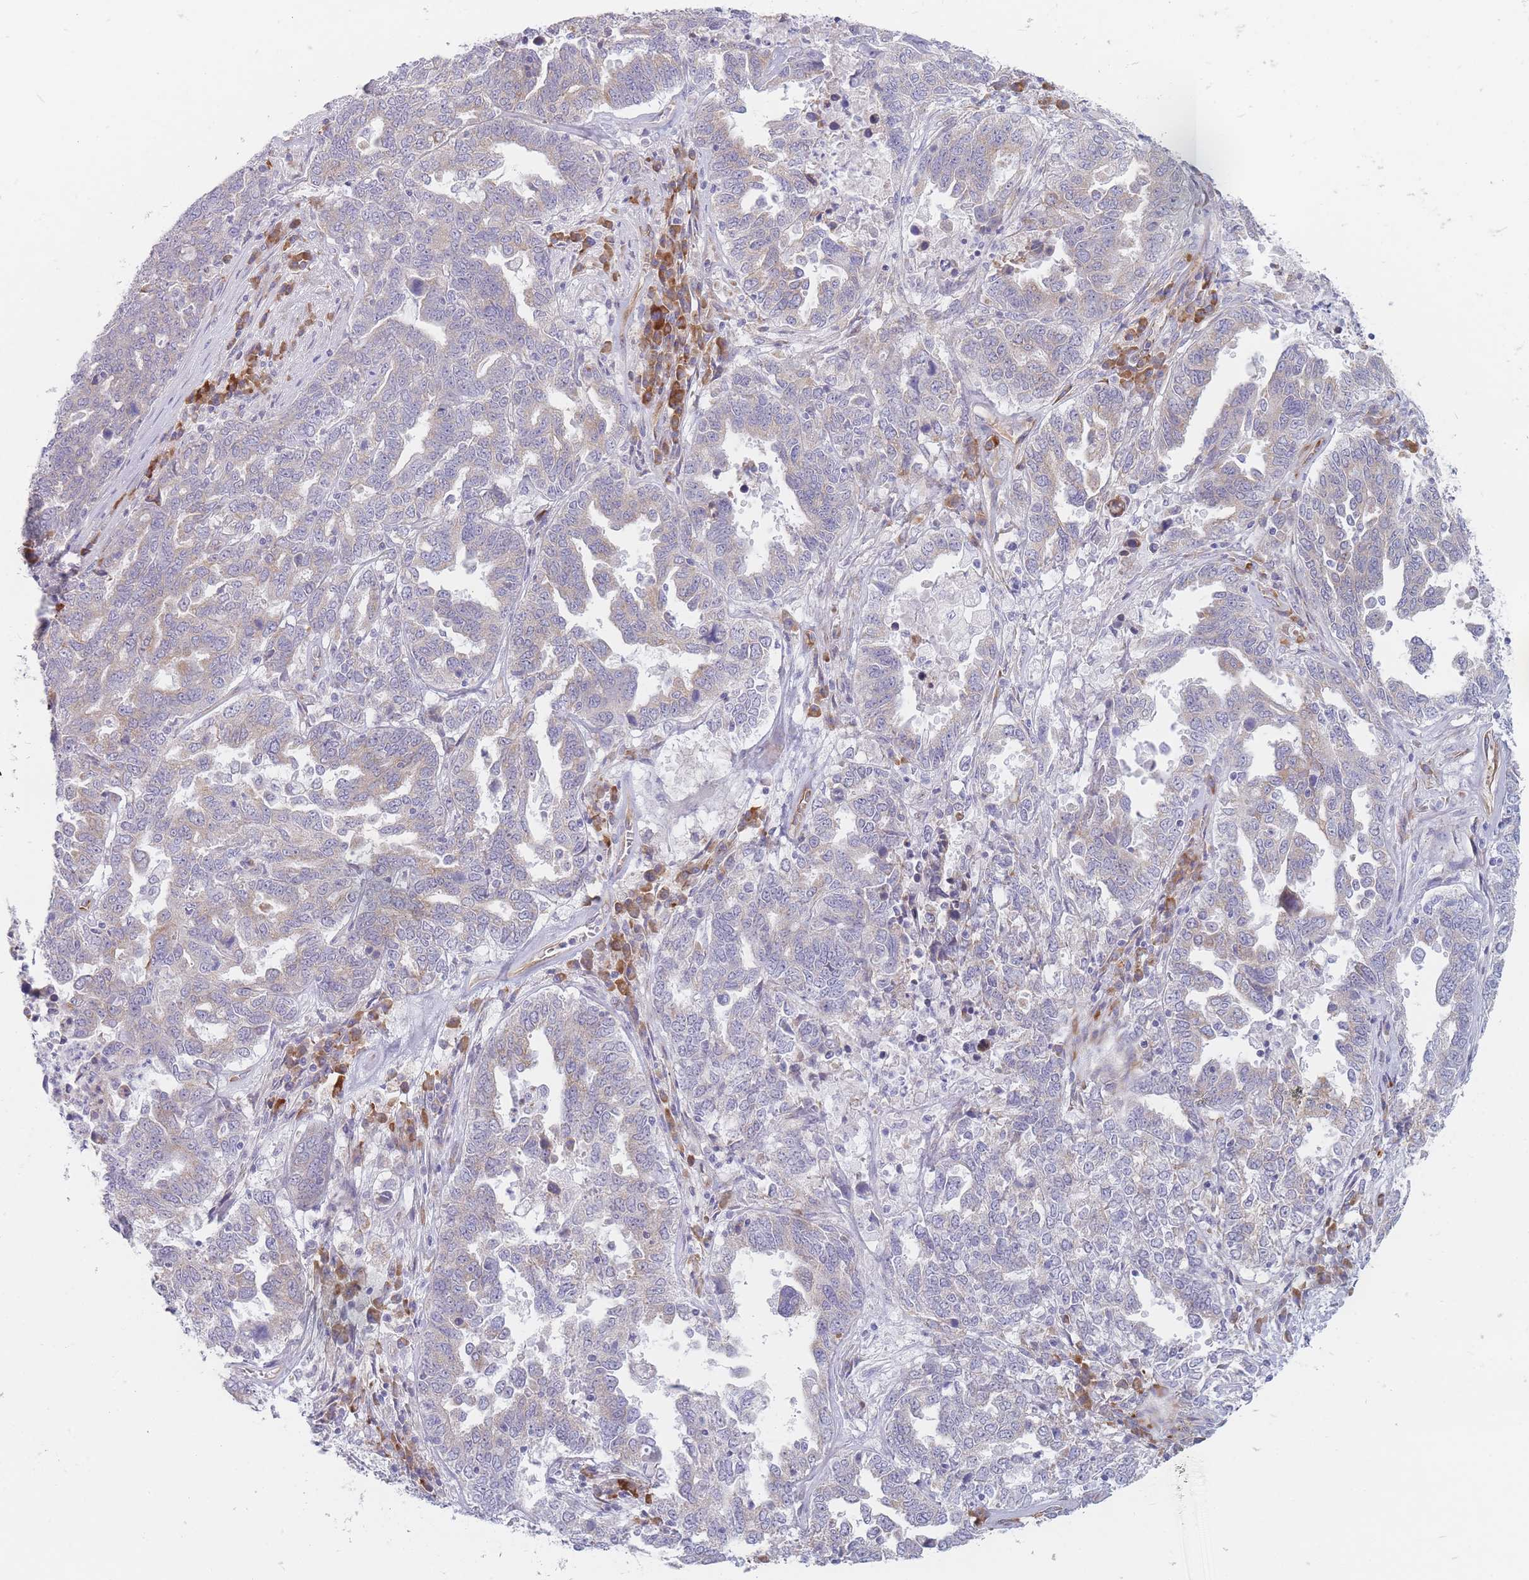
{"staining": {"intensity": "negative", "quantity": "none", "location": "none"}, "tissue": "ovarian cancer", "cell_type": "Tumor cells", "image_type": "cancer", "snomed": [{"axis": "morphology", "description": "Carcinoma, endometroid"}, {"axis": "topography", "description": "Ovary"}], "caption": "Tumor cells show no significant expression in endometroid carcinoma (ovarian). (Stains: DAB immunohistochemistry with hematoxylin counter stain, Microscopy: brightfield microscopy at high magnification).", "gene": "ERBIN", "patient": {"sex": "female", "age": 62}}